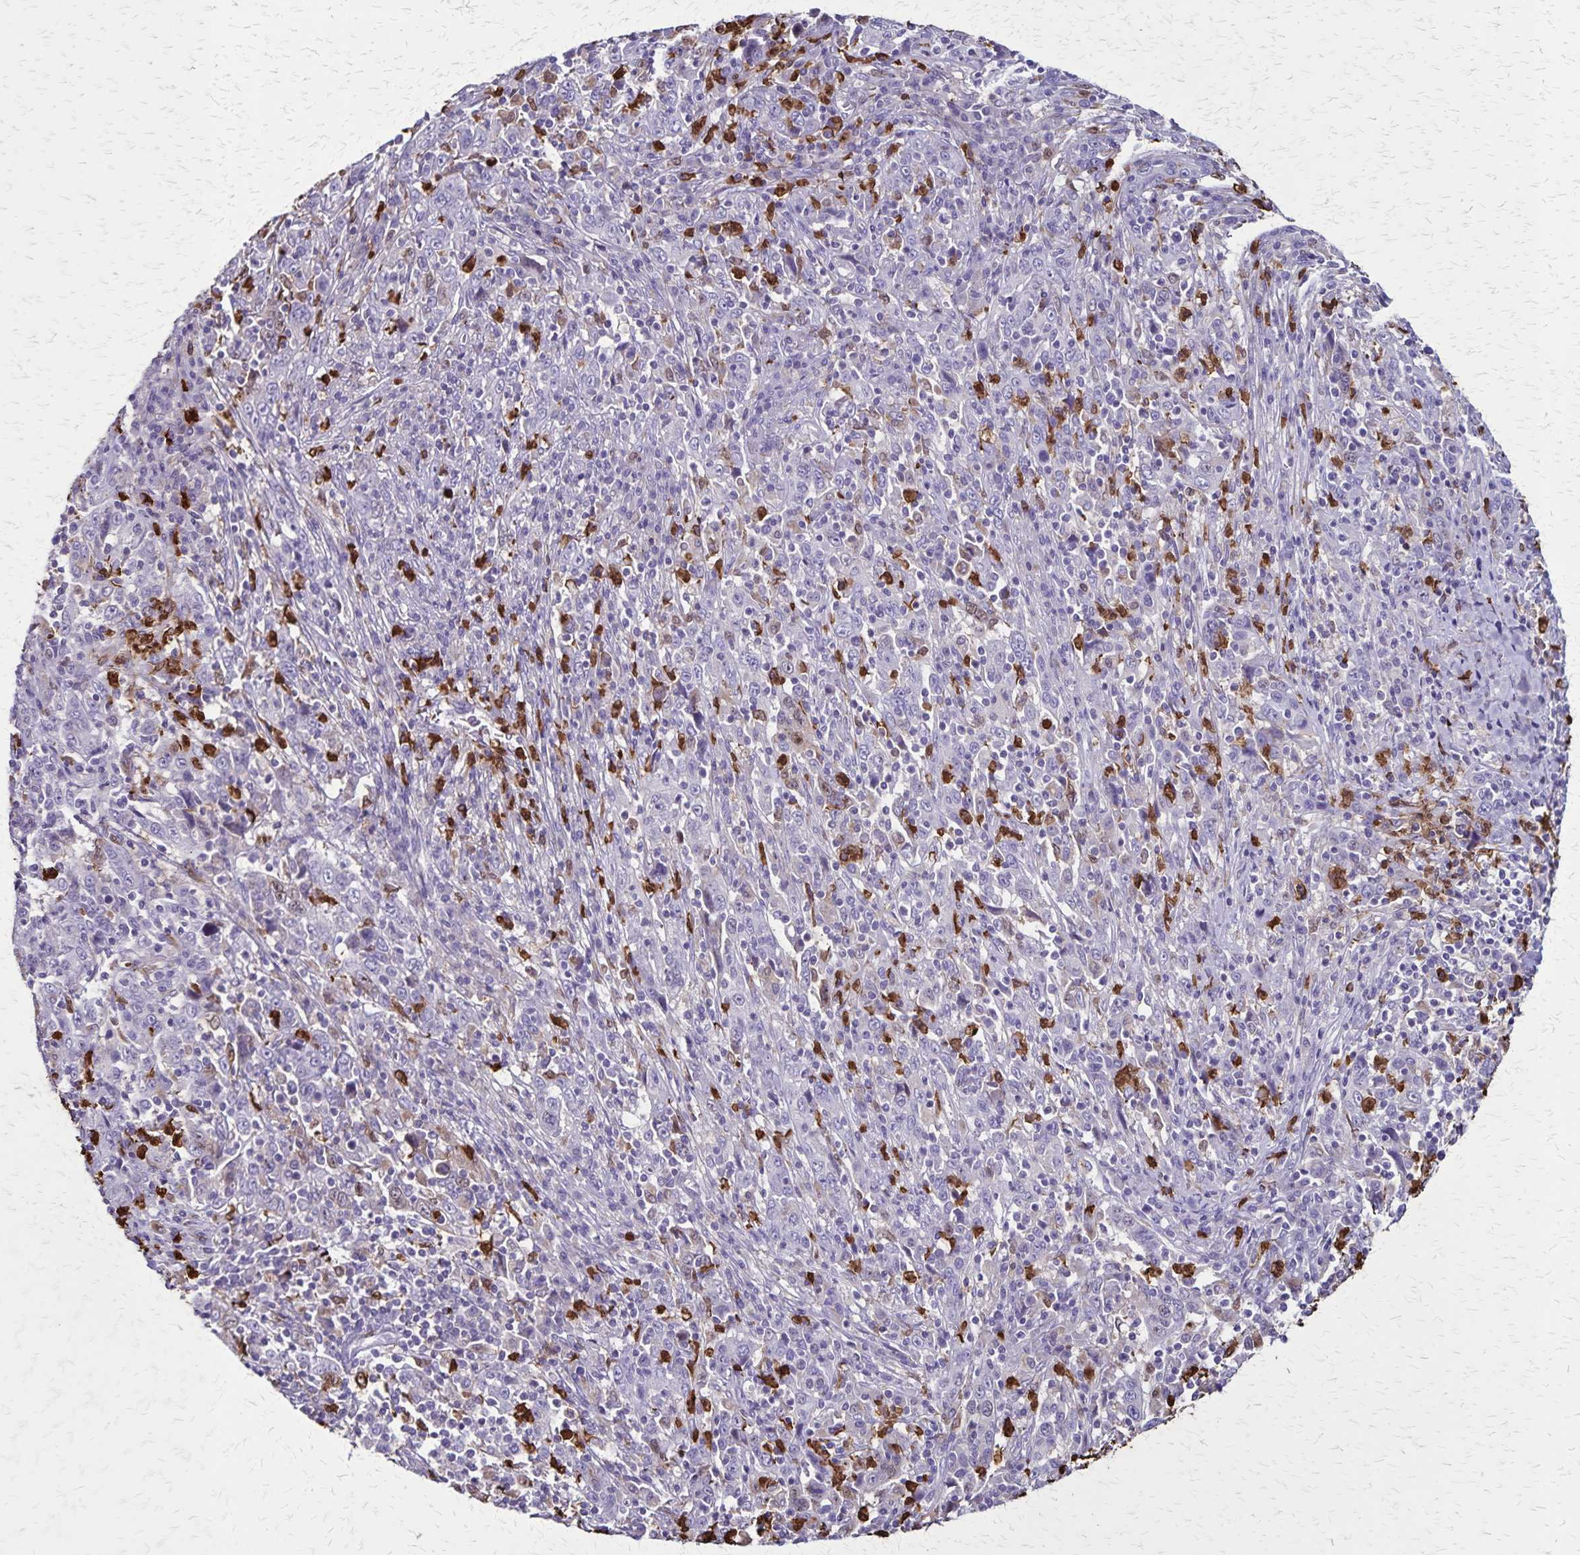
{"staining": {"intensity": "negative", "quantity": "none", "location": "none"}, "tissue": "cervical cancer", "cell_type": "Tumor cells", "image_type": "cancer", "snomed": [{"axis": "morphology", "description": "Squamous cell carcinoma, NOS"}, {"axis": "topography", "description": "Cervix"}], "caption": "This is an immunohistochemistry photomicrograph of cervical cancer. There is no expression in tumor cells.", "gene": "ULBP3", "patient": {"sex": "female", "age": 46}}